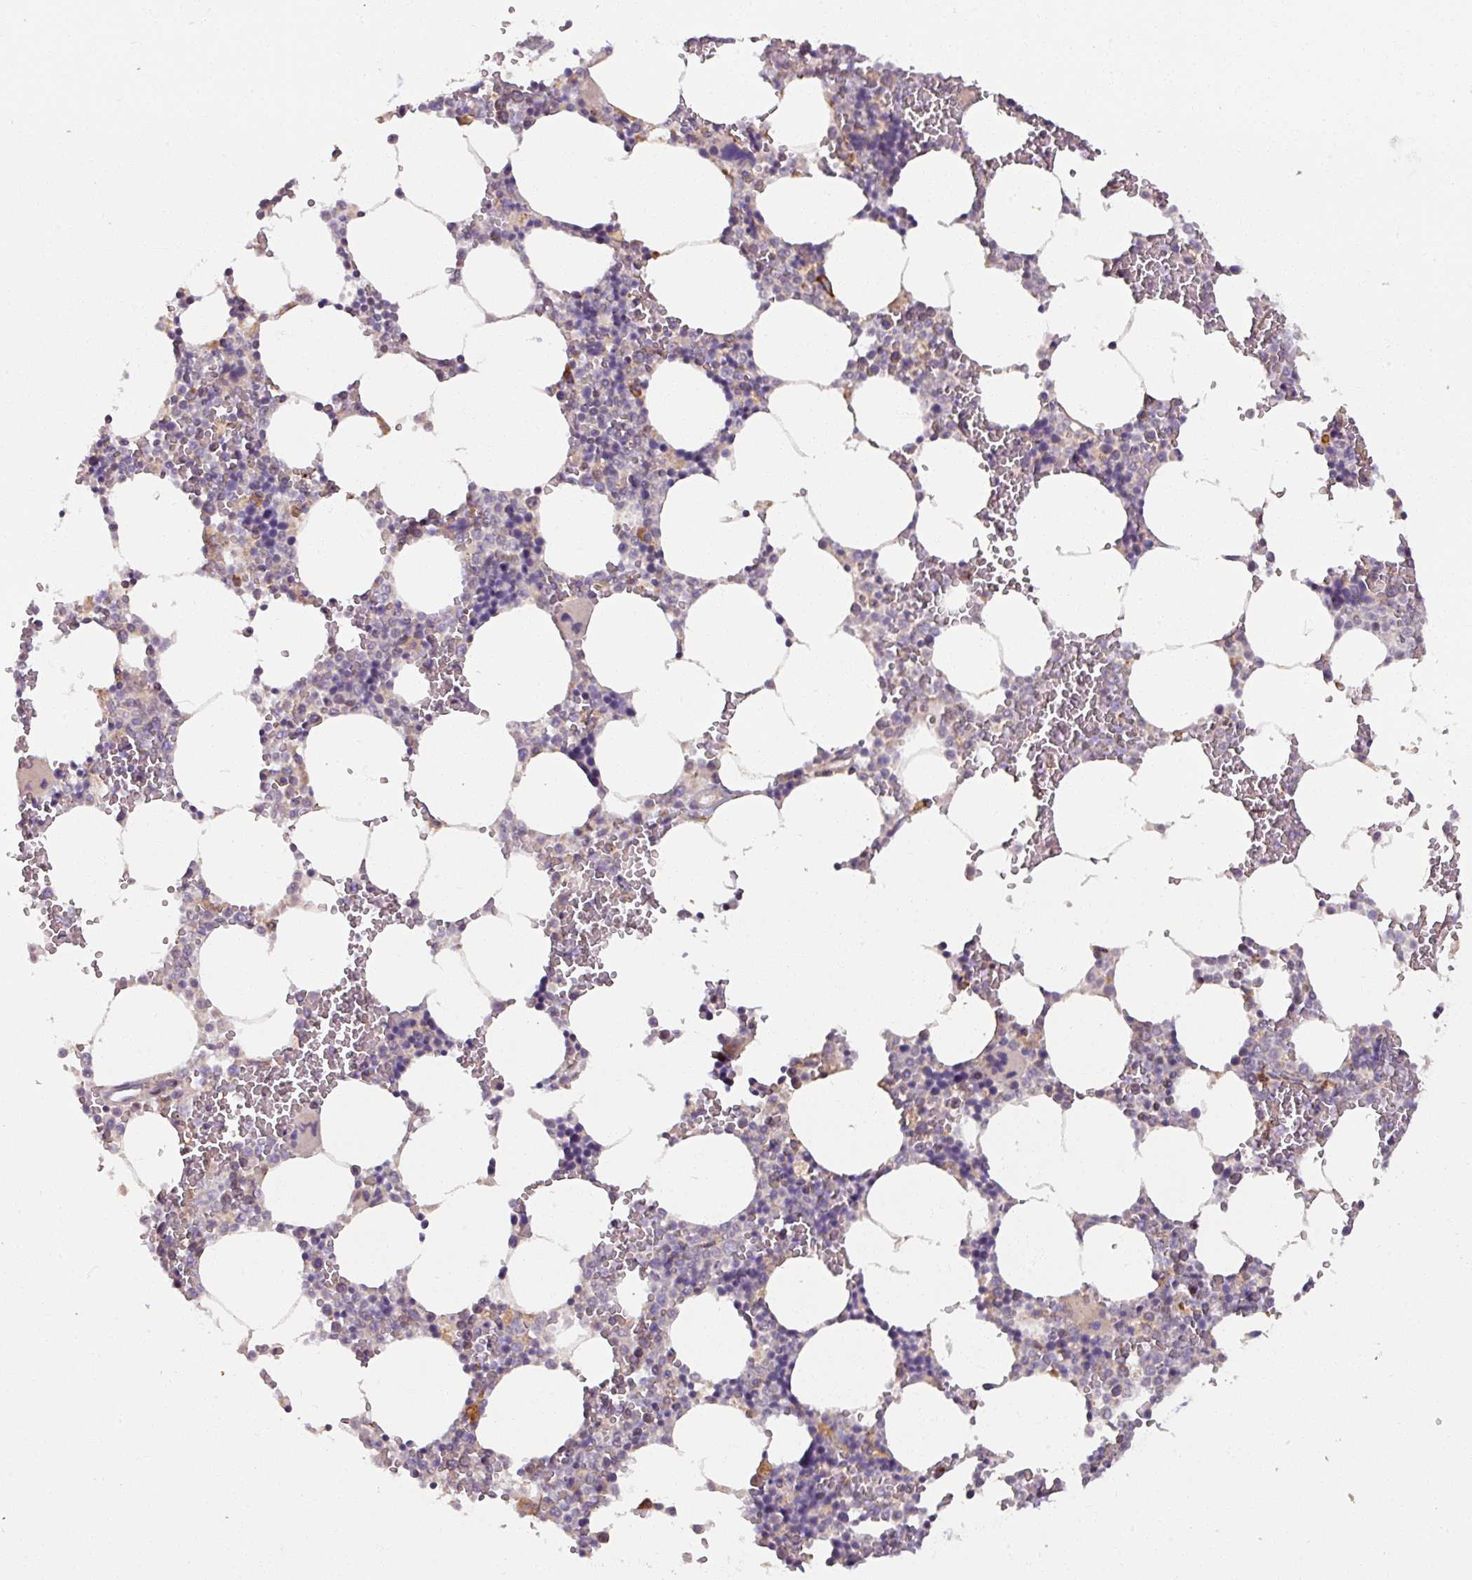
{"staining": {"intensity": "moderate", "quantity": "<25%", "location": "cytoplasmic/membranous"}, "tissue": "bone marrow", "cell_type": "Hematopoietic cells", "image_type": "normal", "snomed": [{"axis": "morphology", "description": "Normal tissue, NOS"}, {"axis": "topography", "description": "Bone marrow"}], "caption": "IHC image of benign human bone marrow stained for a protein (brown), which demonstrates low levels of moderate cytoplasmic/membranous staining in about <25% of hematopoietic cells.", "gene": "MAGT1", "patient": {"sex": "male", "age": 54}}